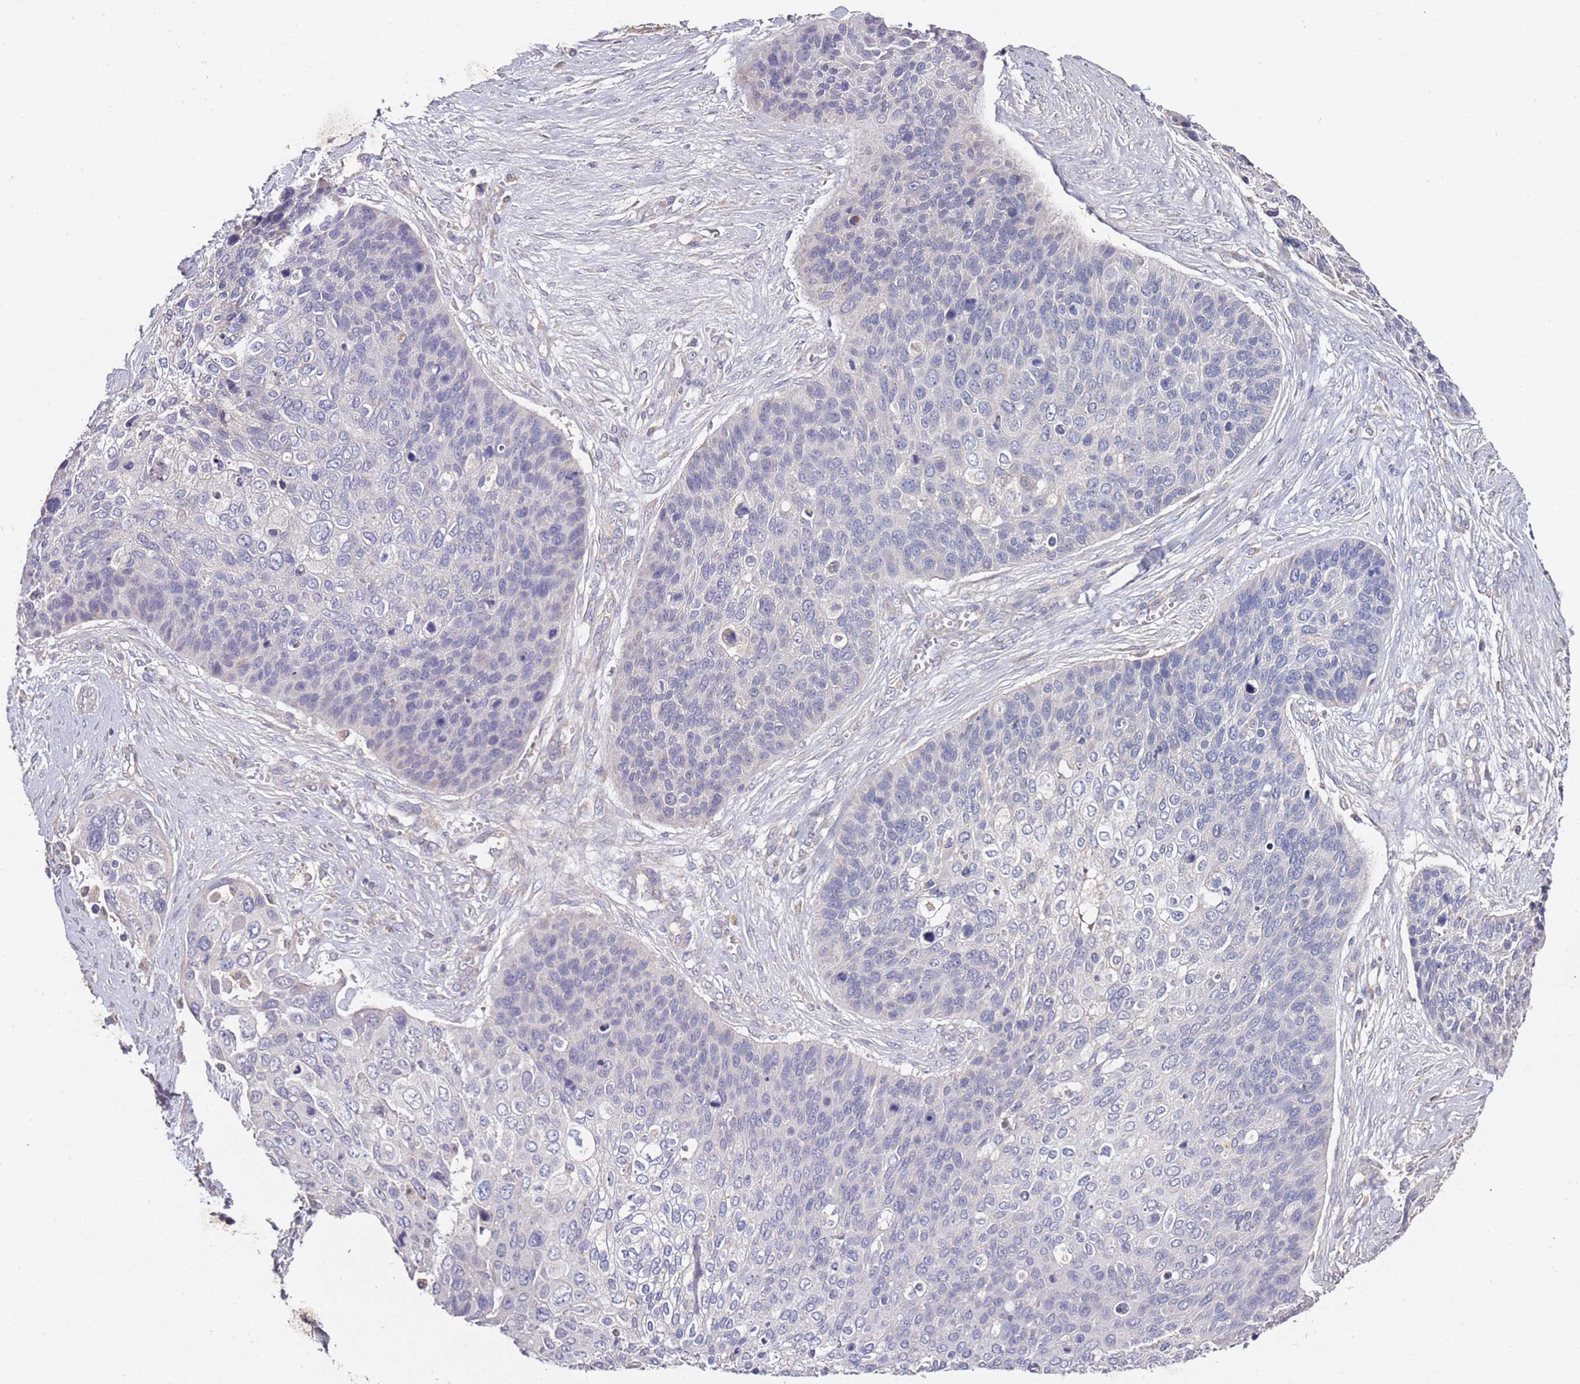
{"staining": {"intensity": "negative", "quantity": "none", "location": "none"}, "tissue": "skin cancer", "cell_type": "Tumor cells", "image_type": "cancer", "snomed": [{"axis": "morphology", "description": "Basal cell carcinoma"}, {"axis": "topography", "description": "Skin"}], "caption": "DAB (3,3'-diaminobenzidine) immunohistochemical staining of human skin cancer exhibits no significant positivity in tumor cells.", "gene": "OR2B11", "patient": {"sex": "female", "age": 74}}